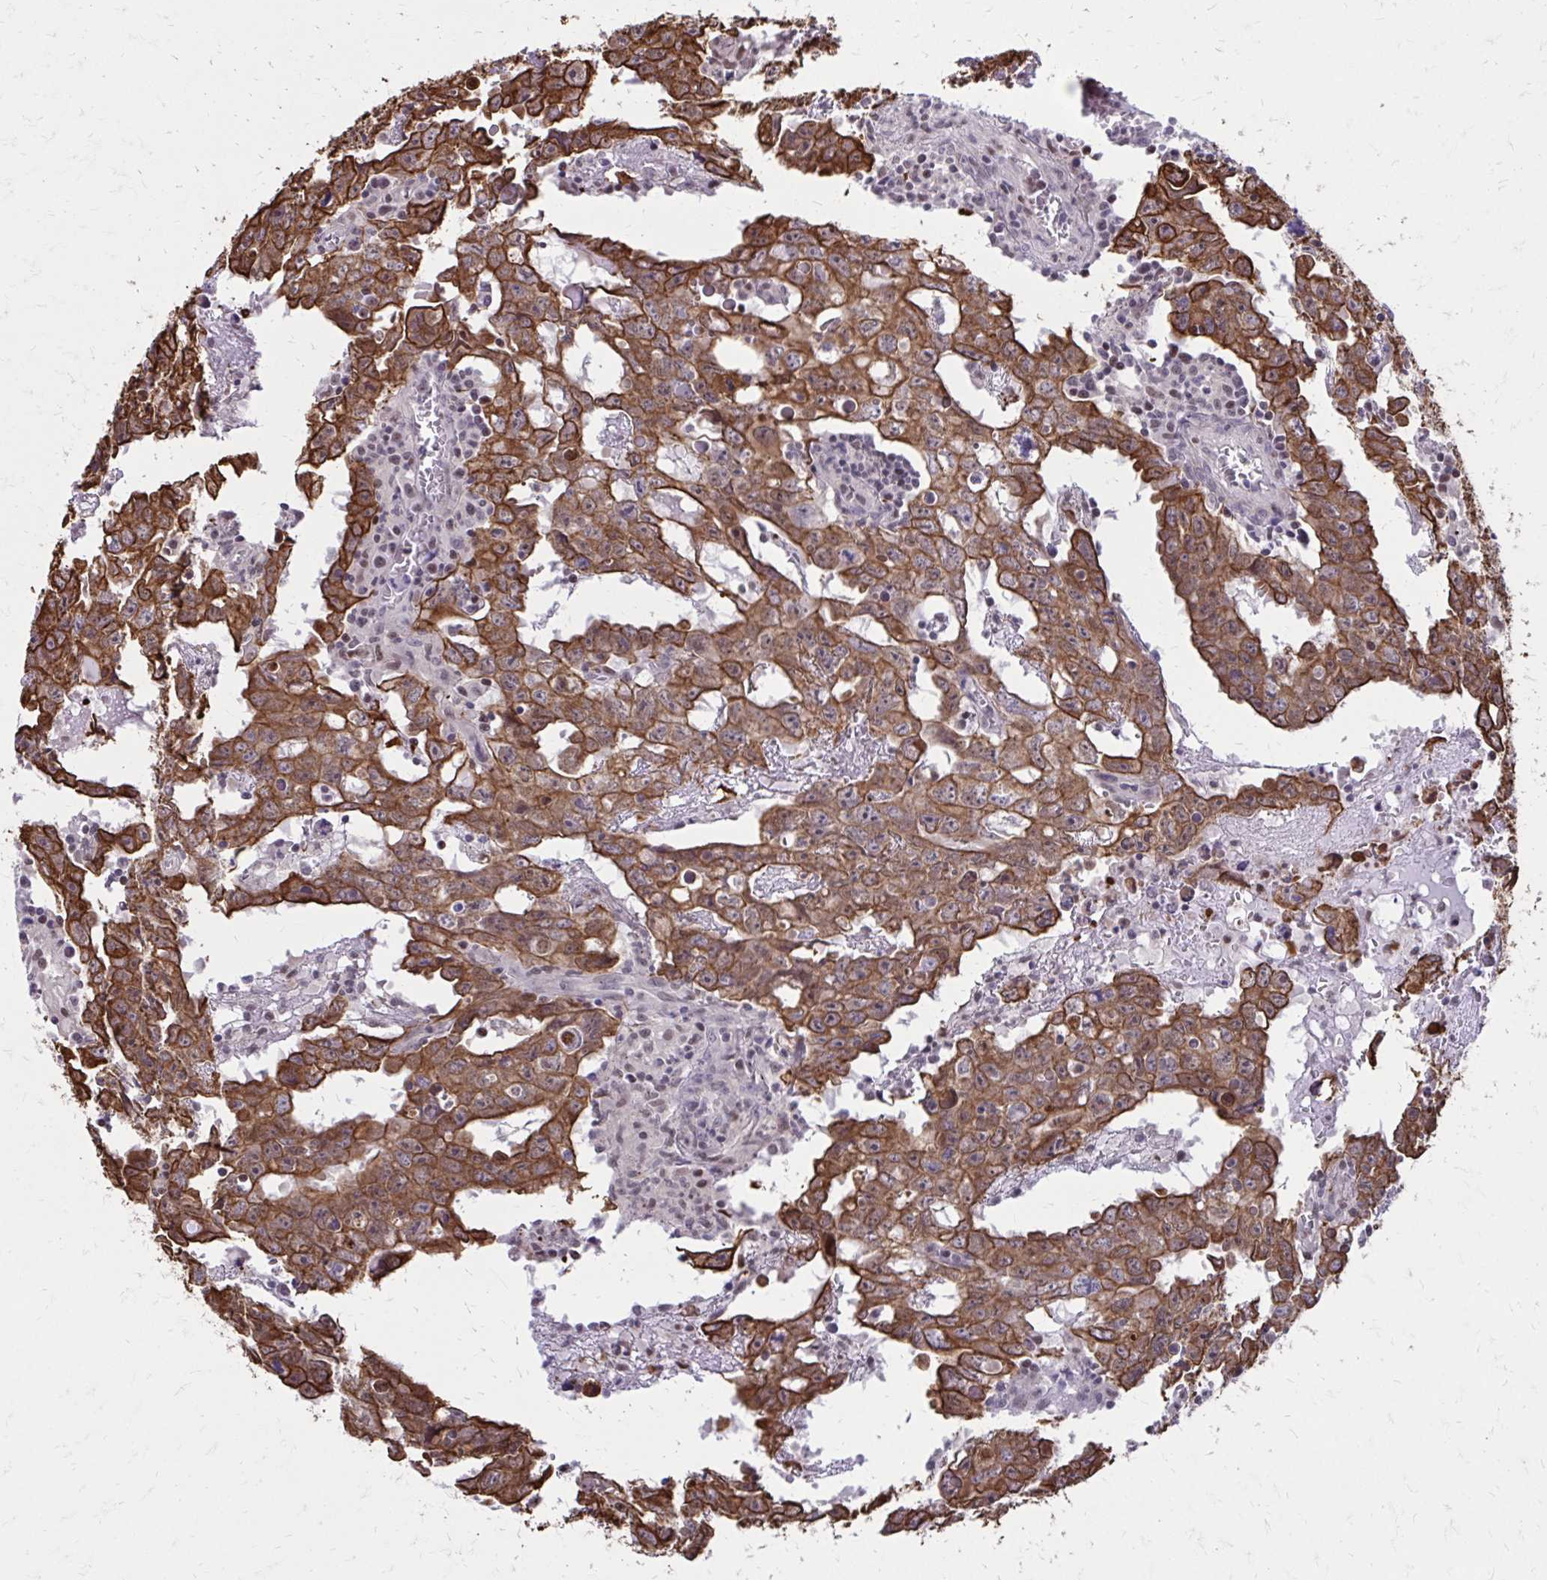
{"staining": {"intensity": "moderate", "quantity": ">75%", "location": "cytoplasmic/membranous,nuclear"}, "tissue": "testis cancer", "cell_type": "Tumor cells", "image_type": "cancer", "snomed": [{"axis": "morphology", "description": "Carcinoma, Embryonal, NOS"}, {"axis": "topography", "description": "Testis"}], "caption": "A high-resolution micrograph shows IHC staining of testis cancer, which reveals moderate cytoplasmic/membranous and nuclear staining in approximately >75% of tumor cells. (brown staining indicates protein expression, while blue staining denotes nuclei).", "gene": "ANKRD30B", "patient": {"sex": "male", "age": 22}}